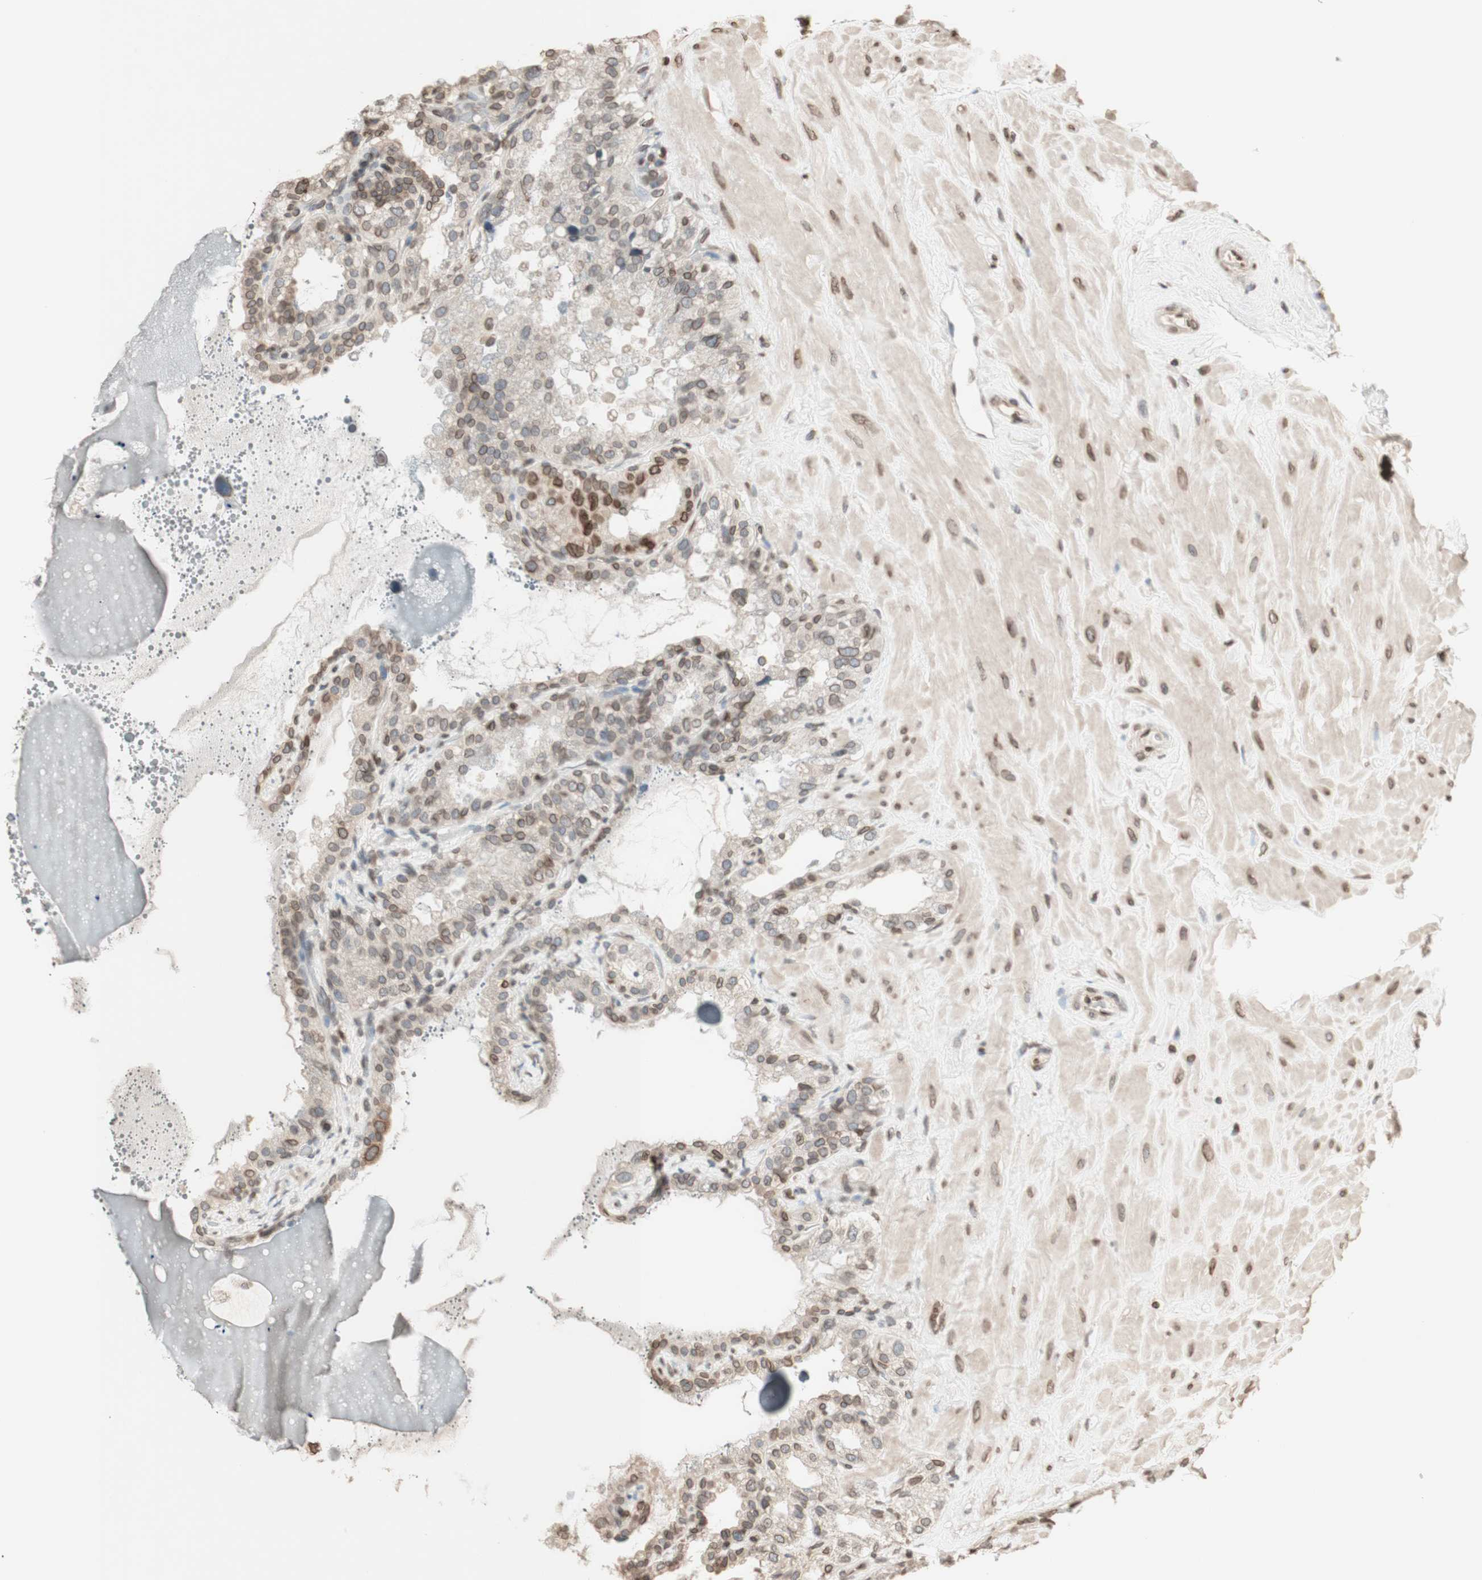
{"staining": {"intensity": "moderate", "quantity": "25%-75%", "location": "cytoplasmic/membranous,nuclear"}, "tissue": "seminal vesicle", "cell_type": "Glandular cells", "image_type": "normal", "snomed": [{"axis": "morphology", "description": "Normal tissue, NOS"}, {"axis": "topography", "description": "Seminal veicle"}], "caption": "Brown immunohistochemical staining in normal human seminal vesicle displays moderate cytoplasmic/membranous,nuclear positivity in approximately 25%-75% of glandular cells. The staining was performed using DAB, with brown indicating positive protein expression. Nuclei are stained blue with hematoxylin.", "gene": "TMPO", "patient": {"sex": "male", "age": 68}}